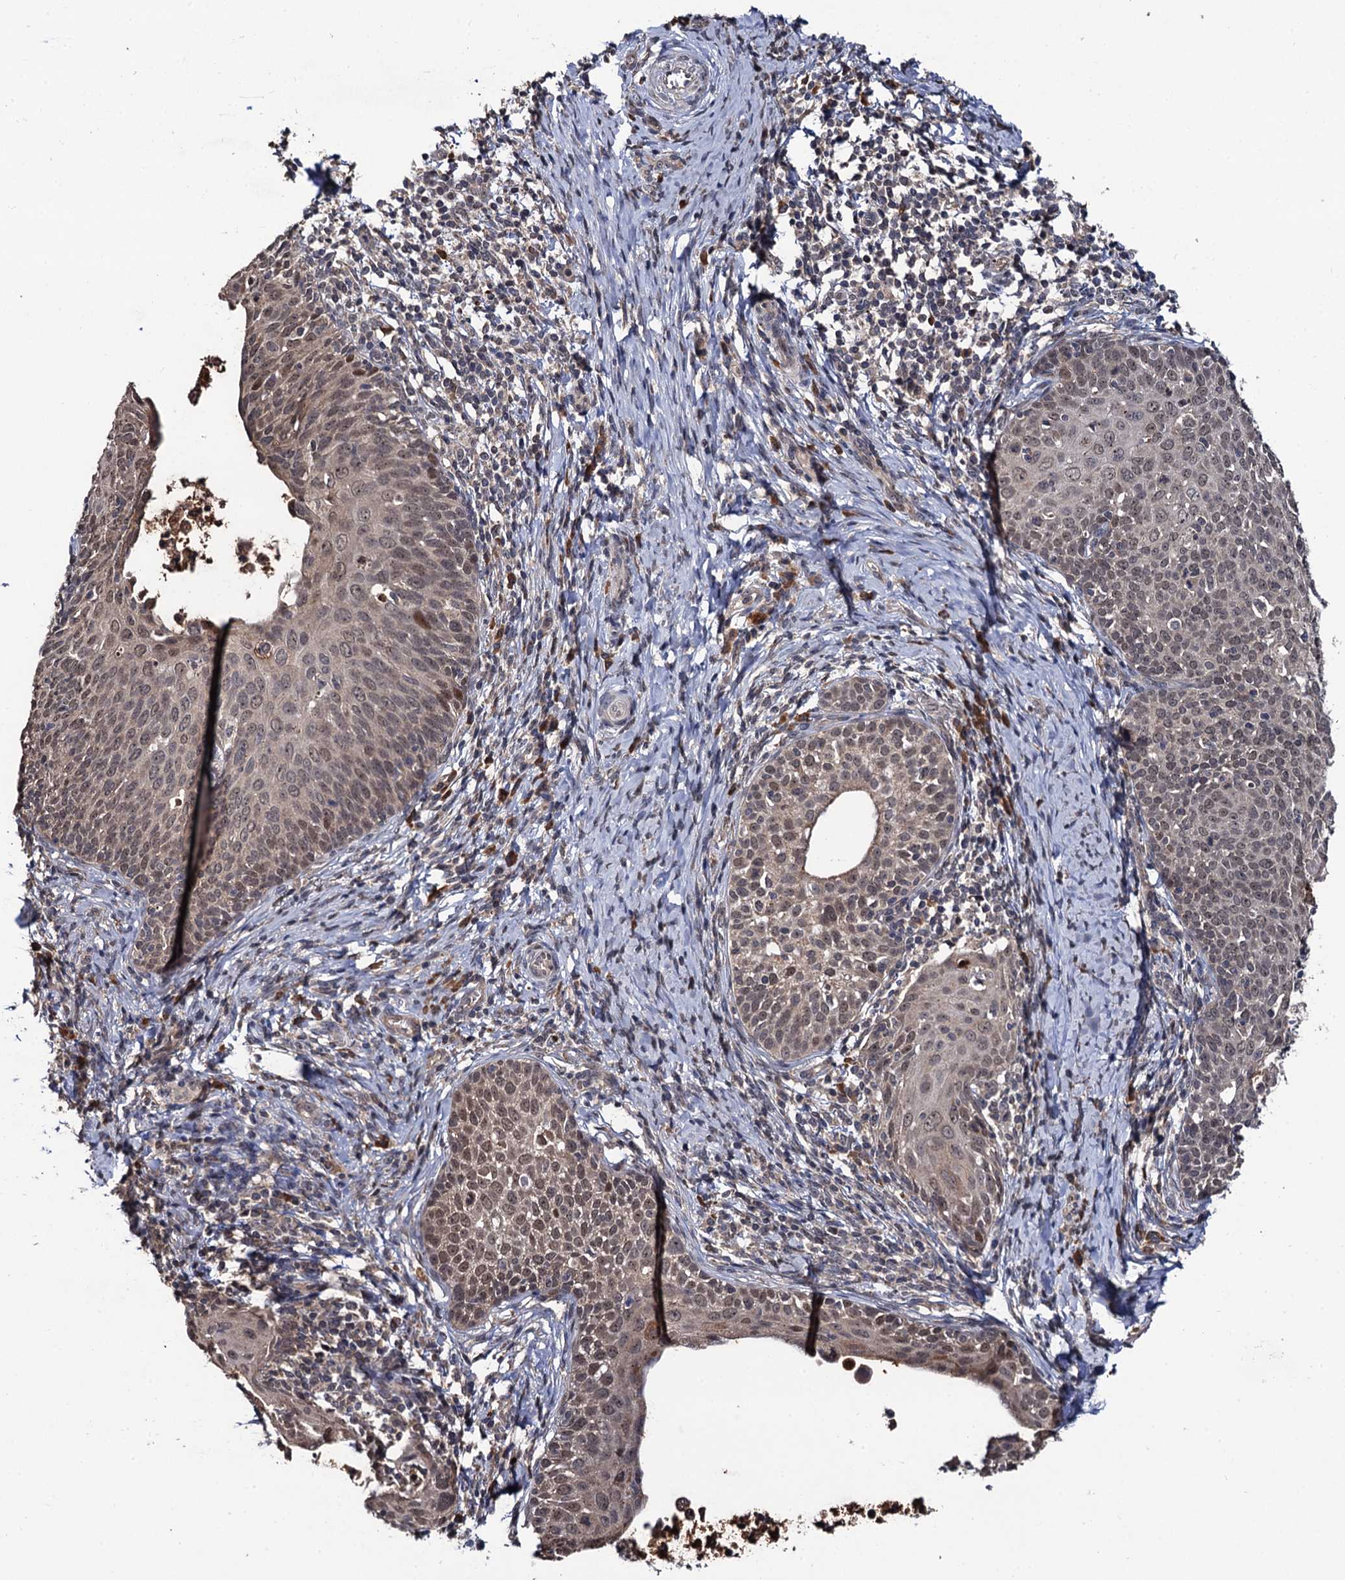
{"staining": {"intensity": "moderate", "quantity": ">75%", "location": "nuclear"}, "tissue": "cervical cancer", "cell_type": "Tumor cells", "image_type": "cancer", "snomed": [{"axis": "morphology", "description": "Squamous cell carcinoma, NOS"}, {"axis": "topography", "description": "Cervix"}], "caption": "The image reveals staining of squamous cell carcinoma (cervical), revealing moderate nuclear protein expression (brown color) within tumor cells.", "gene": "LRRC63", "patient": {"sex": "female", "age": 52}}